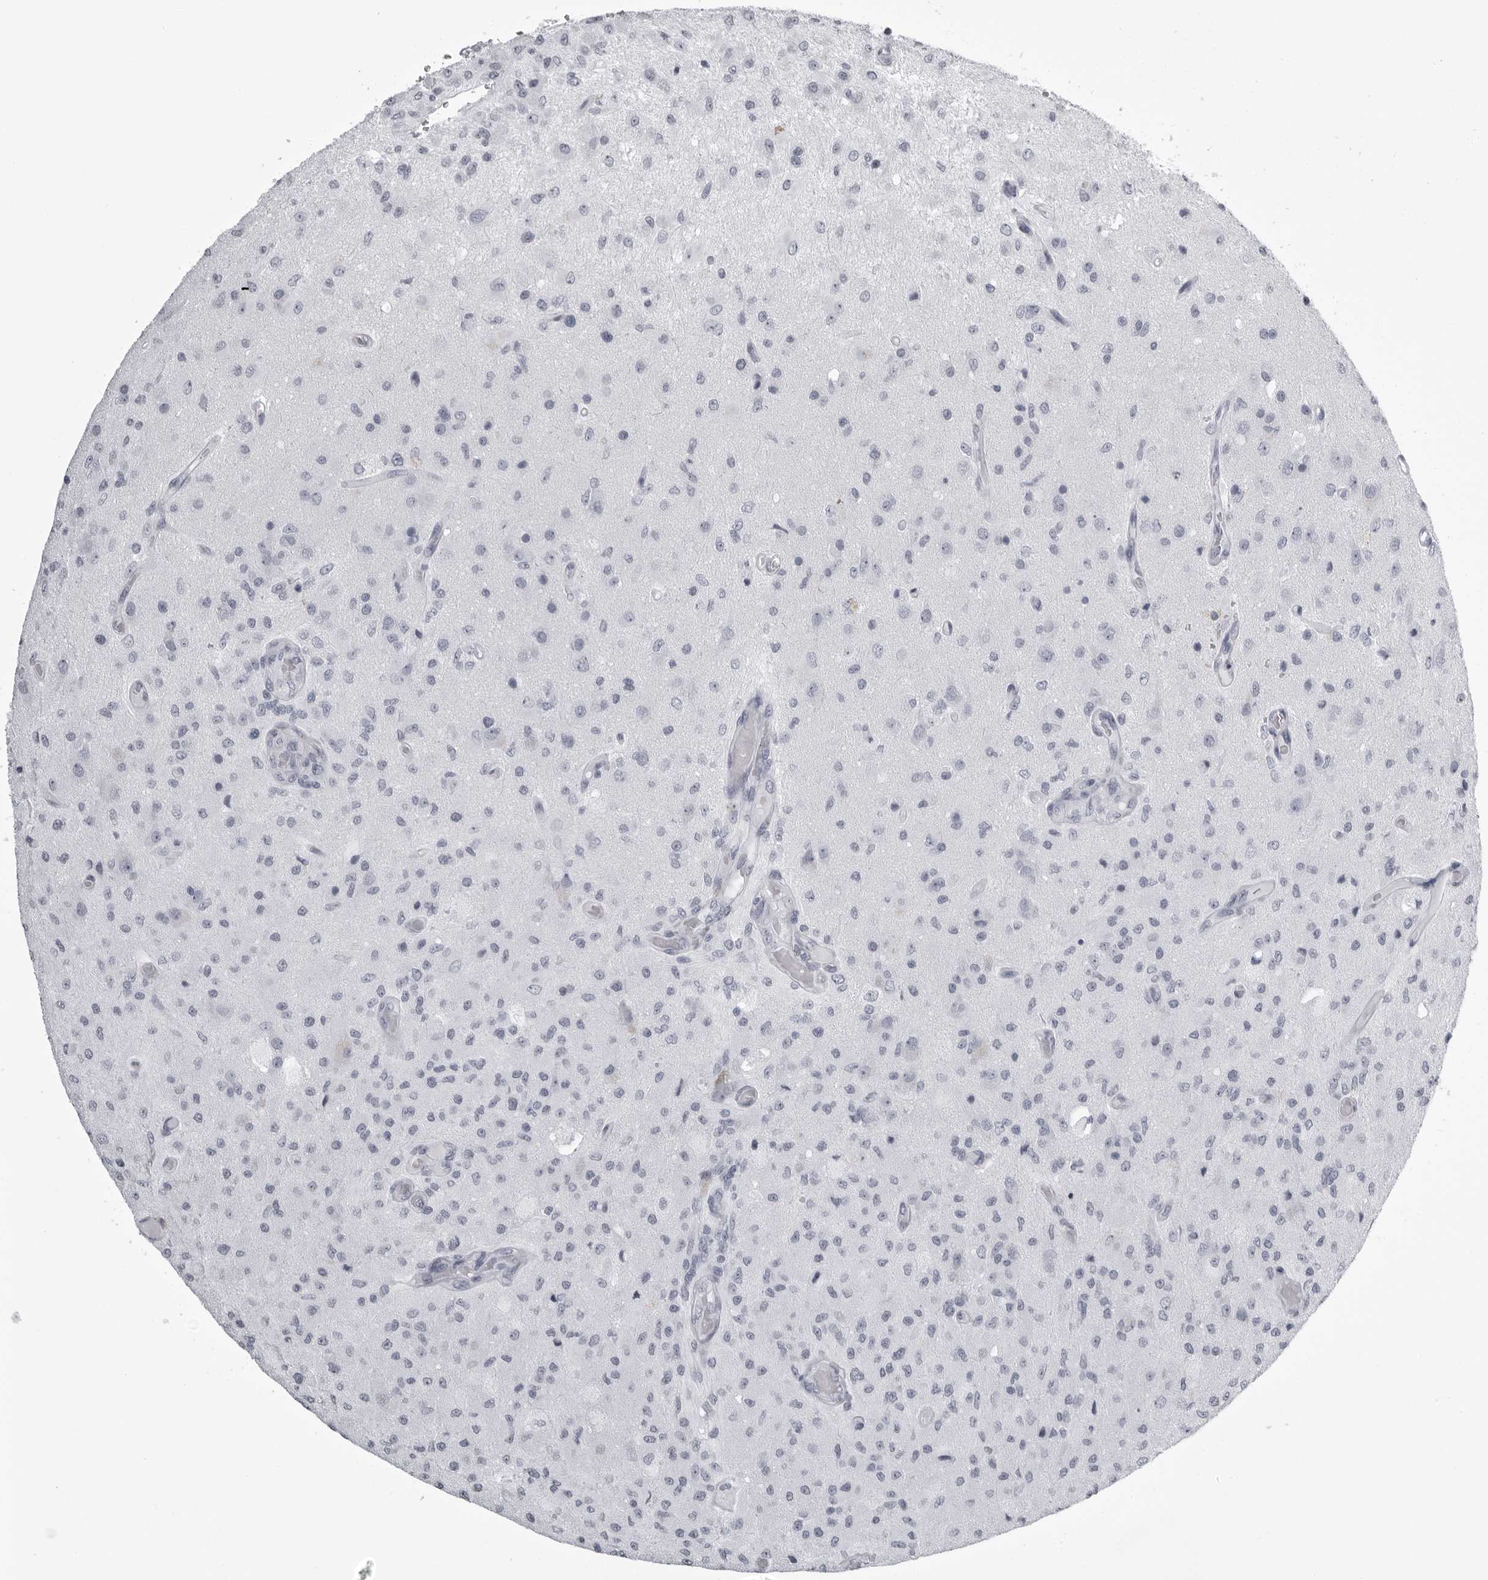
{"staining": {"intensity": "negative", "quantity": "none", "location": "none"}, "tissue": "glioma", "cell_type": "Tumor cells", "image_type": "cancer", "snomed": [{"axis": "morphology", "description": "Normal tissue, NOS"}, {"axis": "morphology", "description": "Glioma, malignant, High grade"}, {"axis": "topography", "description": "Cerebral cortex"}], "caption": "Immunohistochemical staining of human glioma exhibits no significant expression in tumor cells. (Immunohistochemistry, brightfield microscopy, high magnification).", "gene": "UROD", "patient": {"sex": "male", "age": 77}}